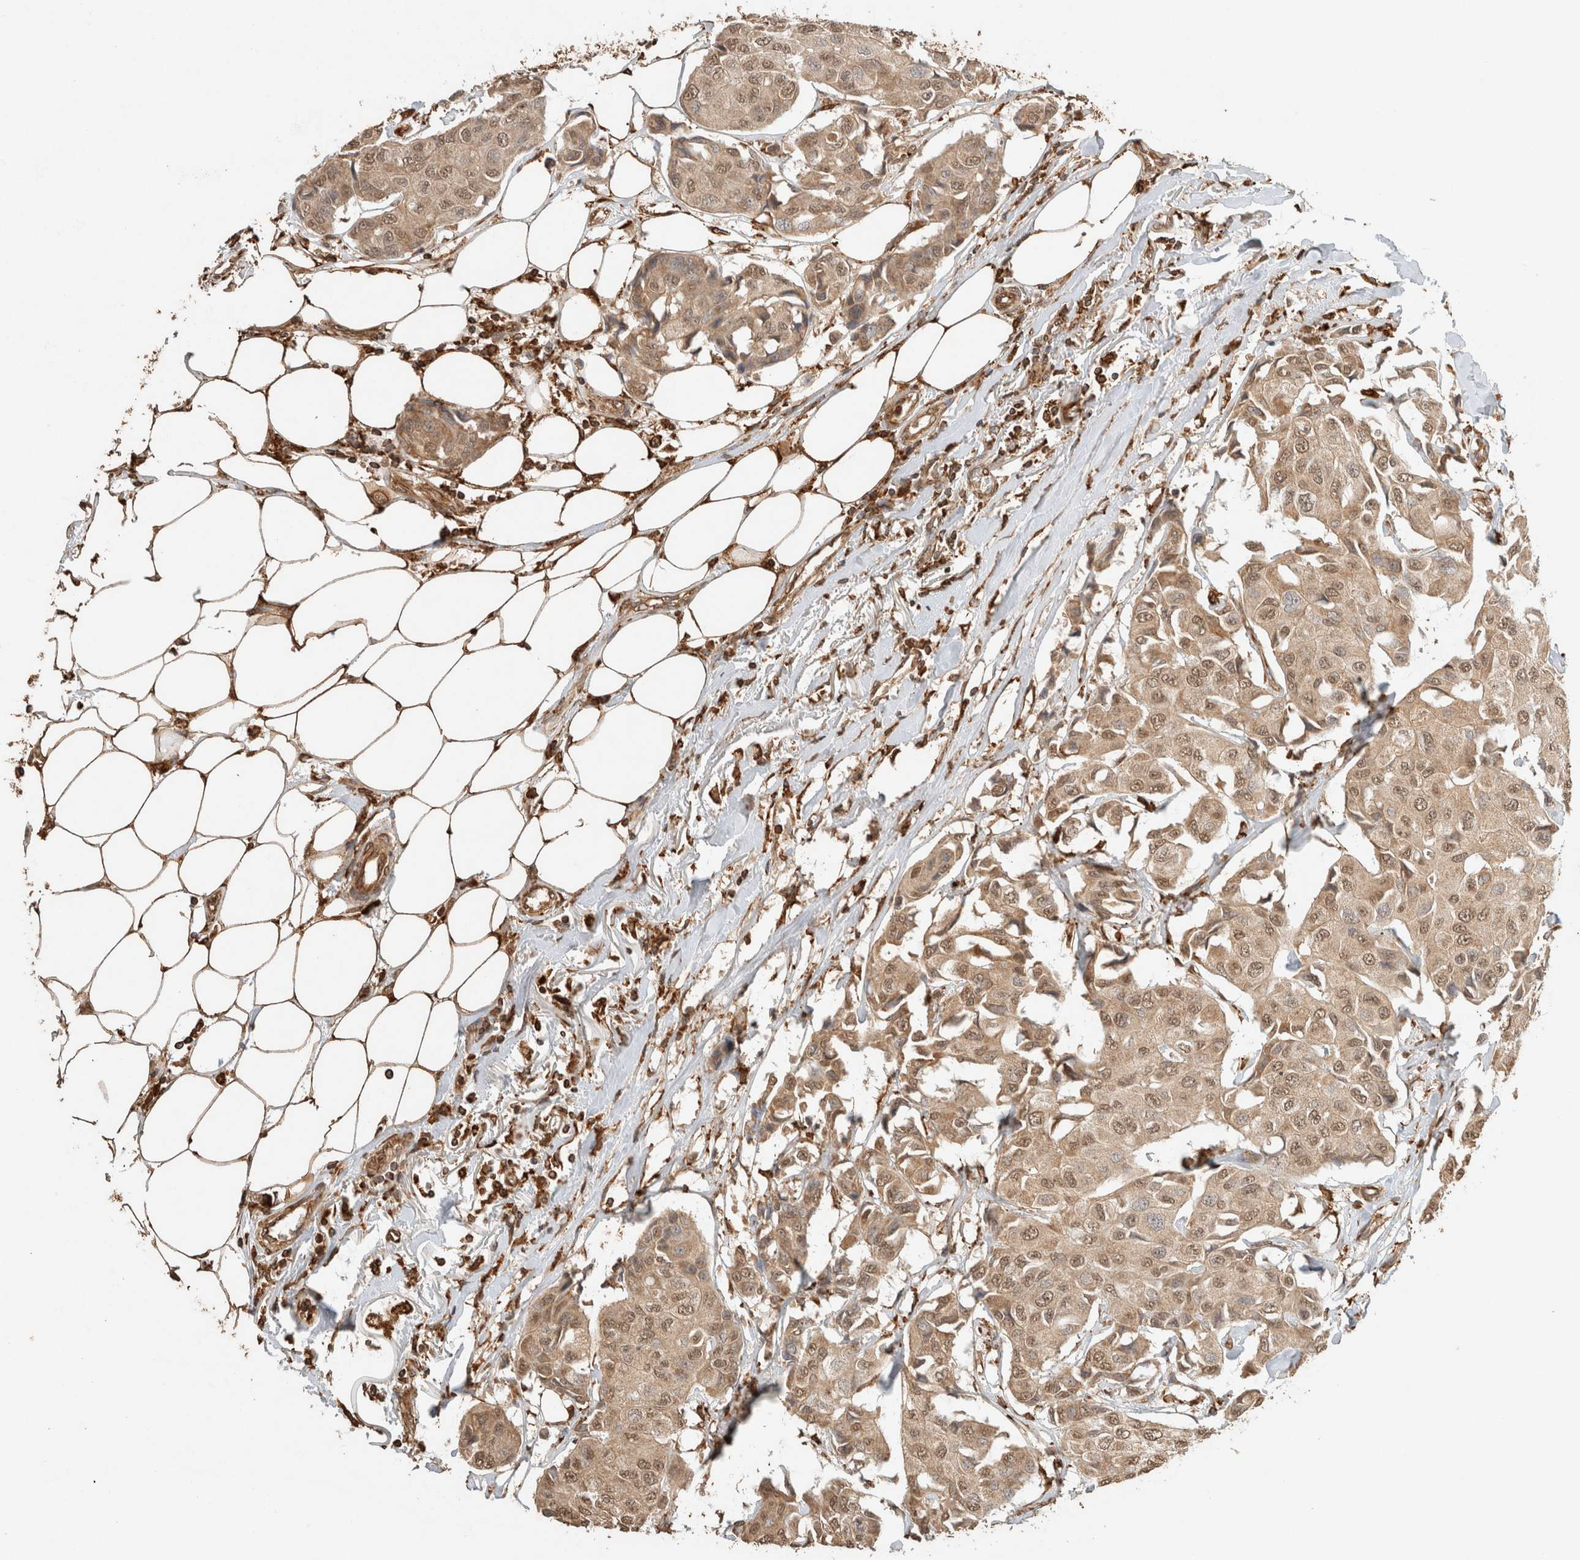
{"staining": {"intensity": "moderate", "quantity": ">75%", "location": "cytoplasmic/membranous,nuclear"}, "tissue": "breast cancer", "cell_type": "Tumor cells", "image_type": "cancer", "snomed": [{"axis": "morphology", "description": "Duct carcinoma"}, {"axis": "topography", "description": "Breast"}], "caption": "Brown immunohistochemical staining in breast cancer demonstrates moderate cytoplasmic/membranous and nuclear expression in about >75% of tumor cells. (IHC, brightfield microscopy, high magnification).", "gene": "ERAP1", "patient": {"sex": "female", "age": 80}}